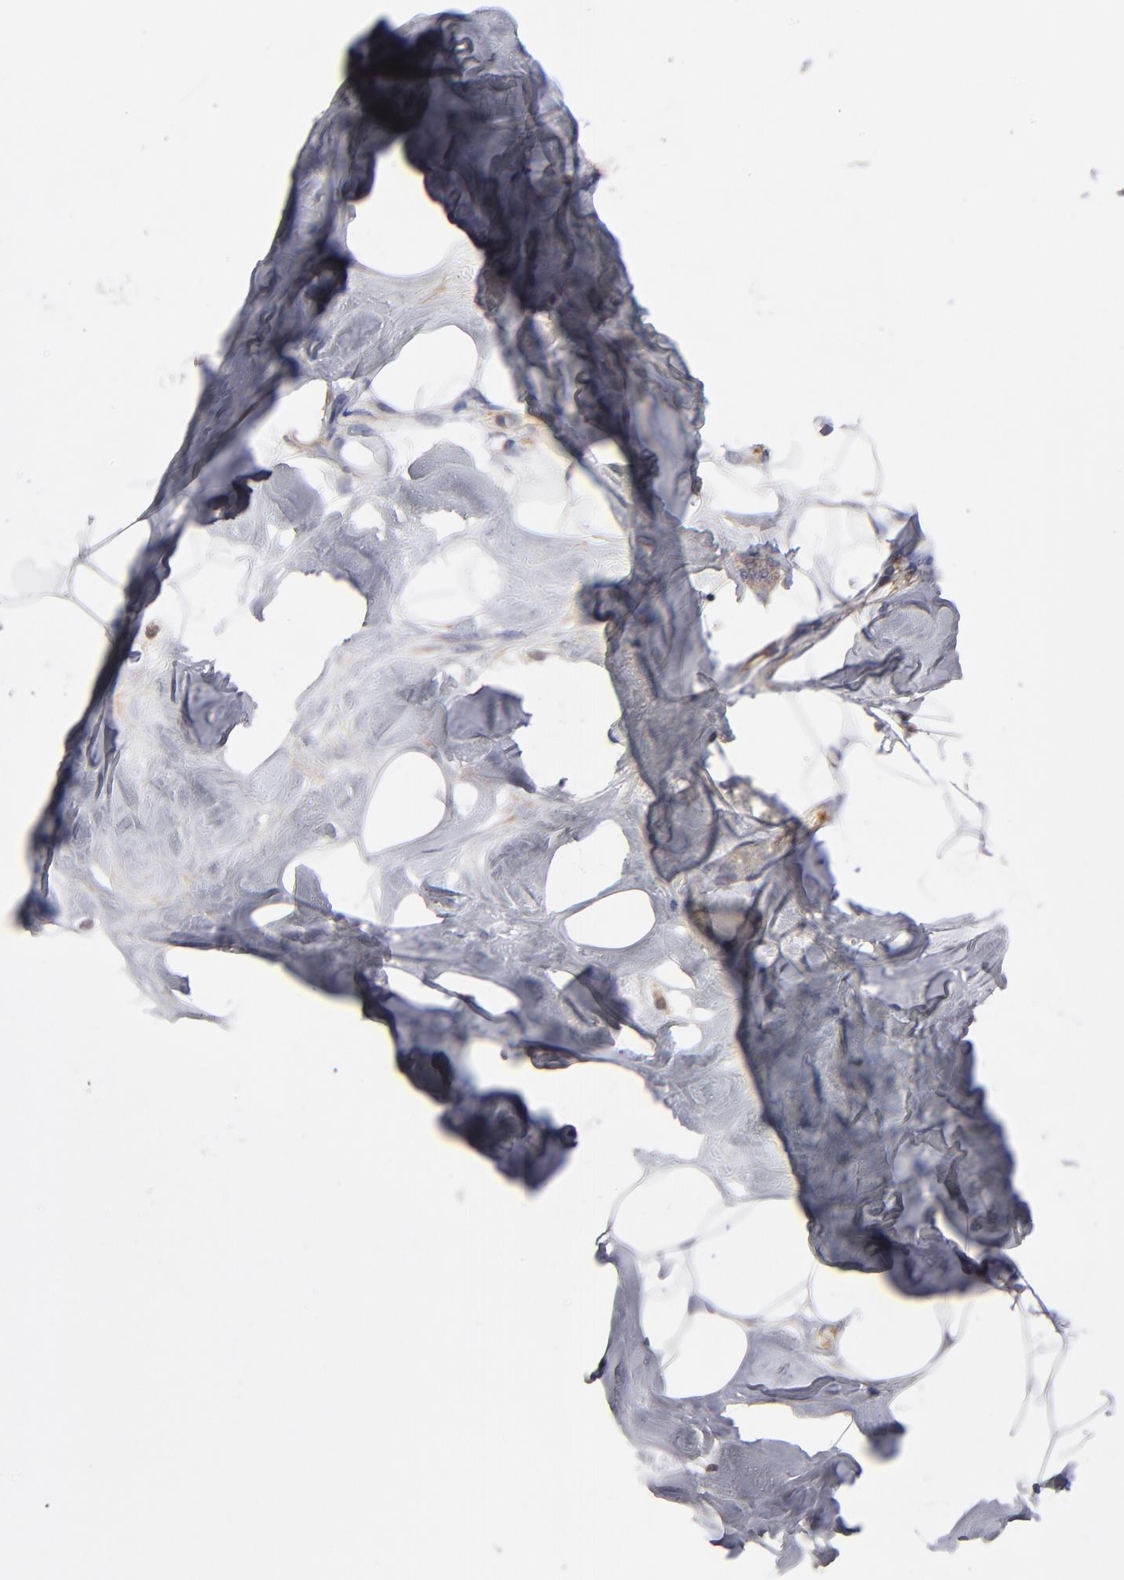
{"staining": {"intensity": "negative", "quantity": "none", "location": "none"}, "tissue": "breast", "cell_type": "Adipocytes", "image_type": "normal", "snomed": [{"axis": "morphology", "description": "Normal tissue, NOS"}, {"axis": "topography", "description": "Breast"}, {"axis": "topography", "description": "Soft tissue"}], "caption": "Immunohistochemistry (IHC) micrograph of unremarkable breast: breast stained with DAB reveals no significant protein staining in adipocytes. (DAB (3,3'-diaminobenzidine) immunohistochemistry (IHC) with hematoxylin counter stain).", "gene": "EXD2", "patient": {"sex": "female", "age": 25}}